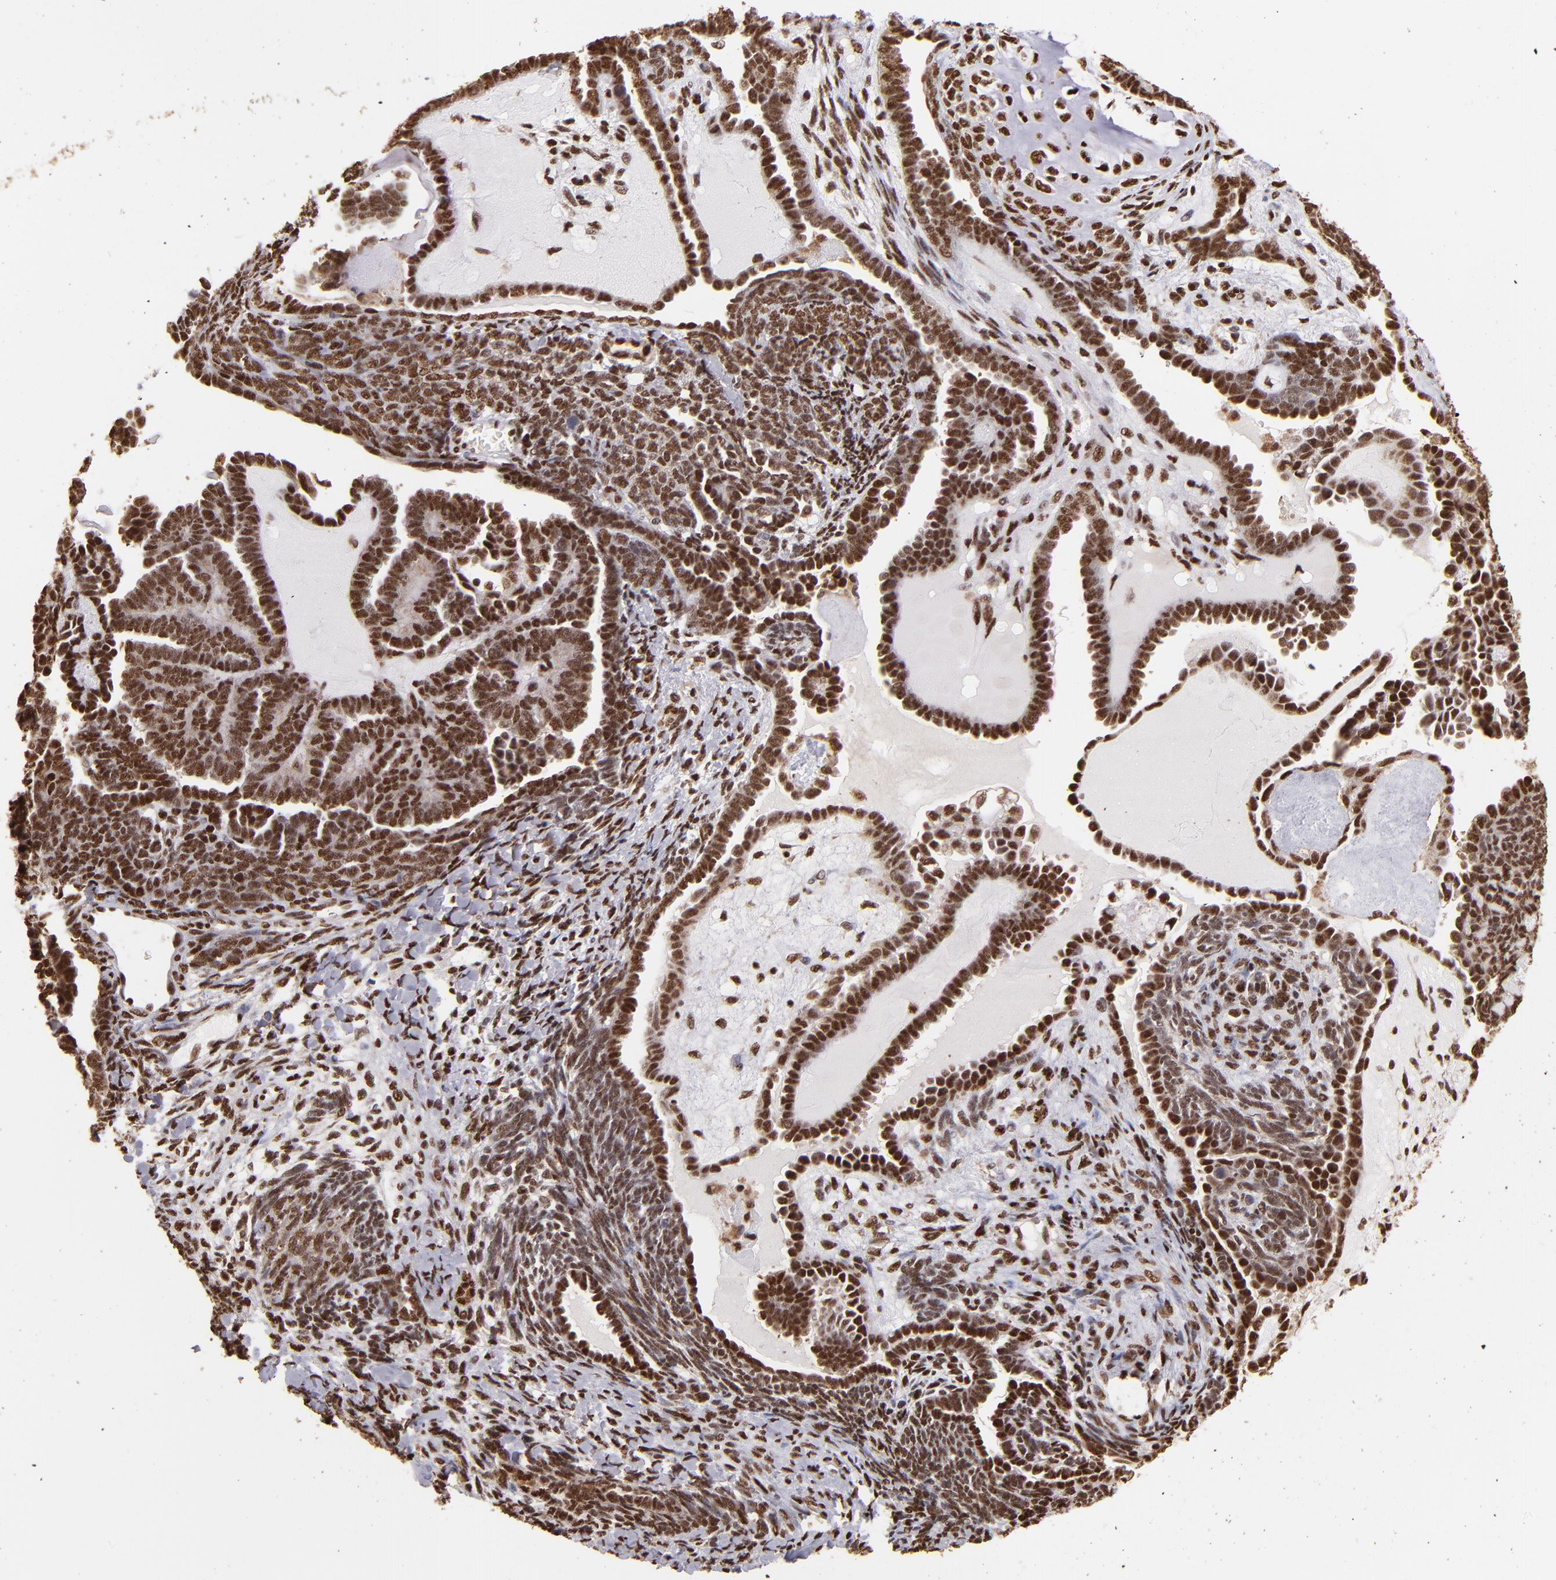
{"staining": {"intensity": "strong", "quantity": ">75%", "location": "nuclear"}, "tissue": "endometrial cancer", "cell_type": "Tumor cells", "image_type": "cancer", "snomed": [{"axis": "morphology", "description": "Neoplasm, malignant, NOS"}, {"axis": "topography", "description": "Endometrium"}], "caption": "Brown immunohistochemical staining in neoplasm (malignant) (endometrial) displays strong nuclear staining in about >75% of tumor cells.", "gene": "SP1", "patient": {"sex": "female", "age": 74}}